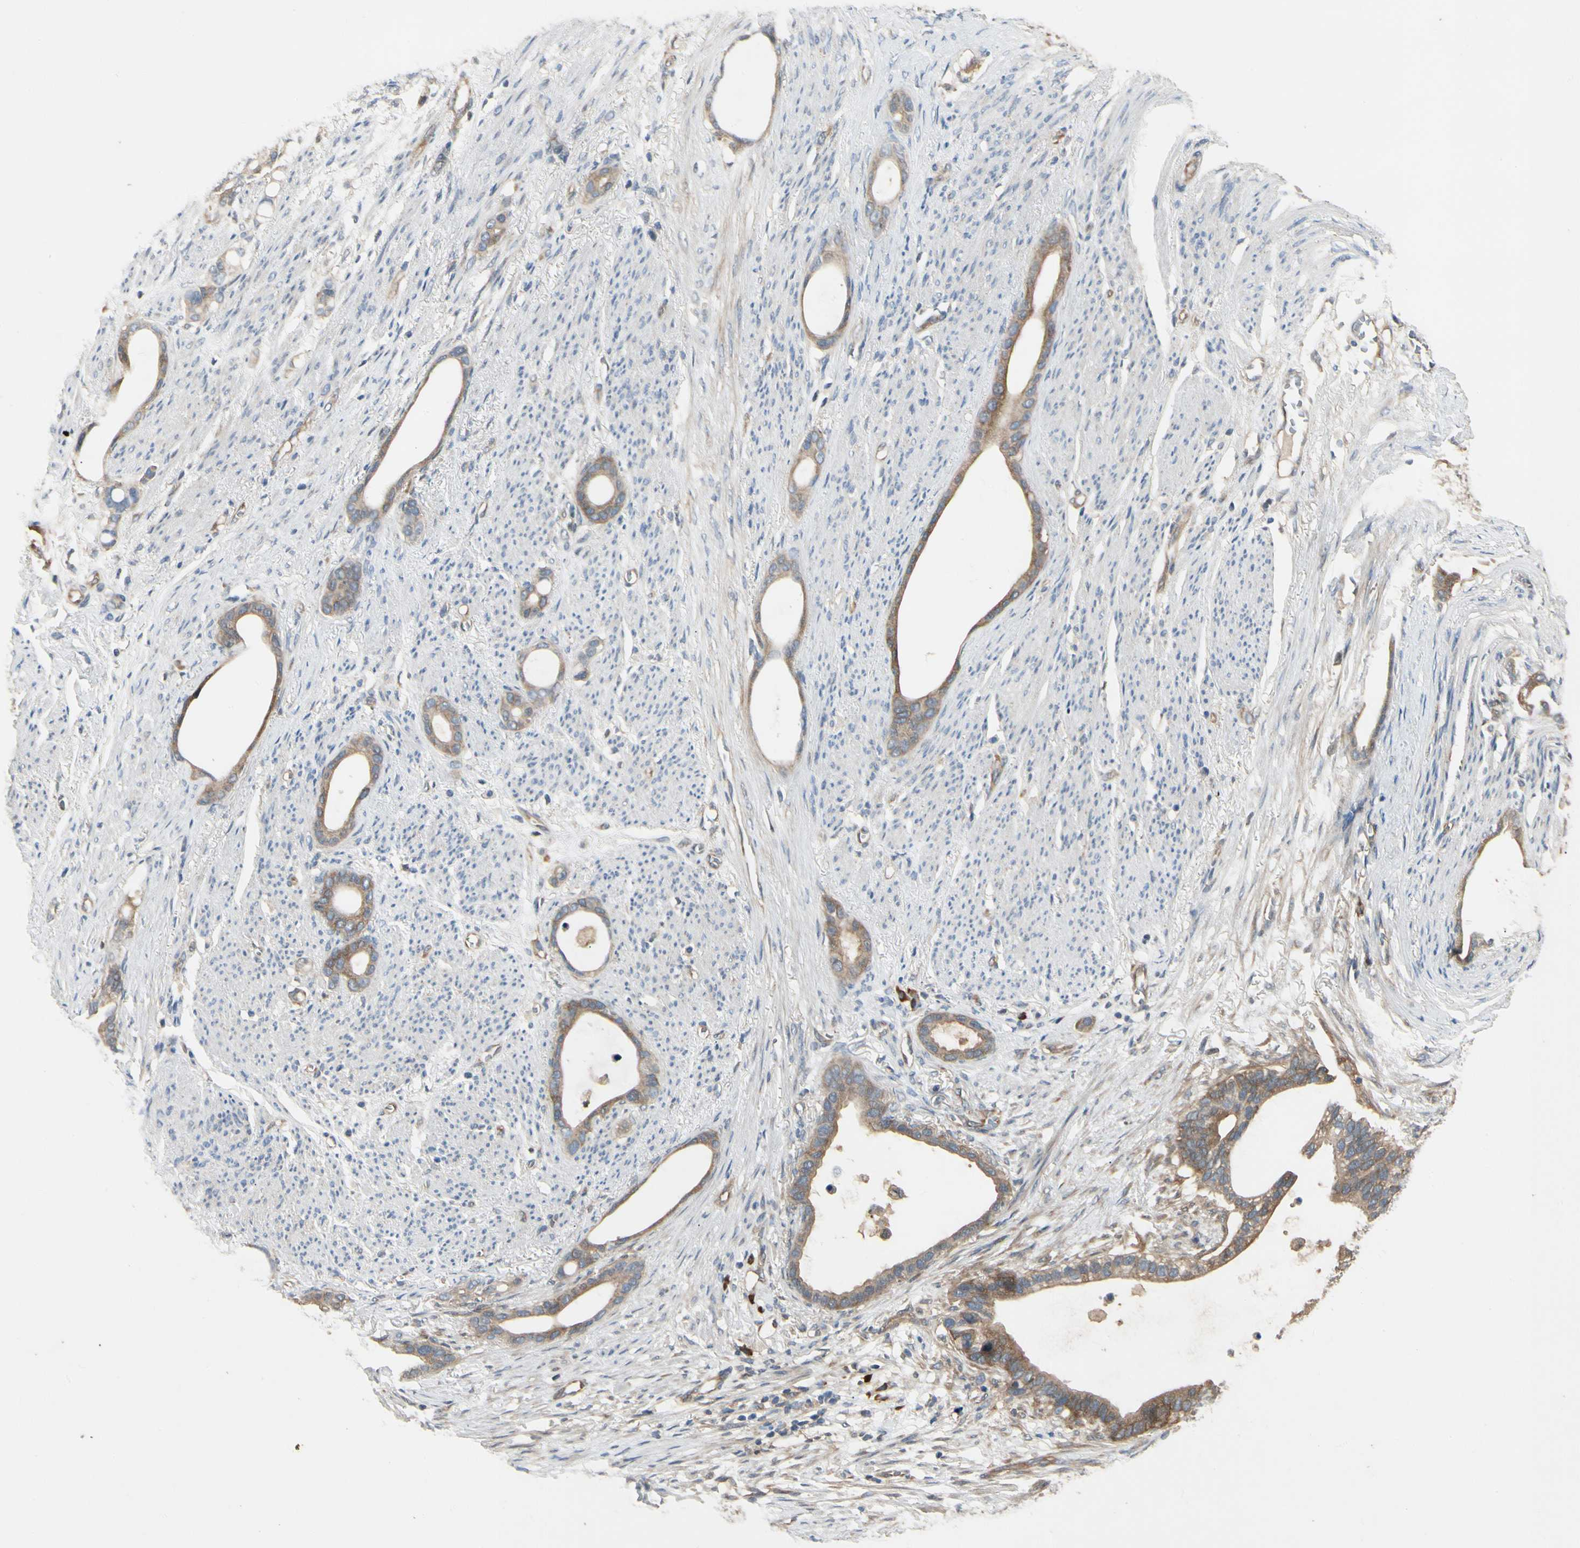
{"staining": {"intensity": "moderate", "quantity": ">75%", "location": "cytoplasmic/membranous"}, "tissue": "stomach cancer", "cell_type": "Tumor cells", "image_type": "cancer", "snomed": [{"axis": "morphology", "description": "Adenocarcinoma, NOS"}, {"axis": "topography", "description": "Stomach"}], "caption": "DAB immunohistochemical staining of human stomach cancer shows moderate cytoplasmic/membranous protein staining in approximately >75% of tumor cells.", "gene": "NME1-NME2", "patient": {"sex": "female", "age": 75}}